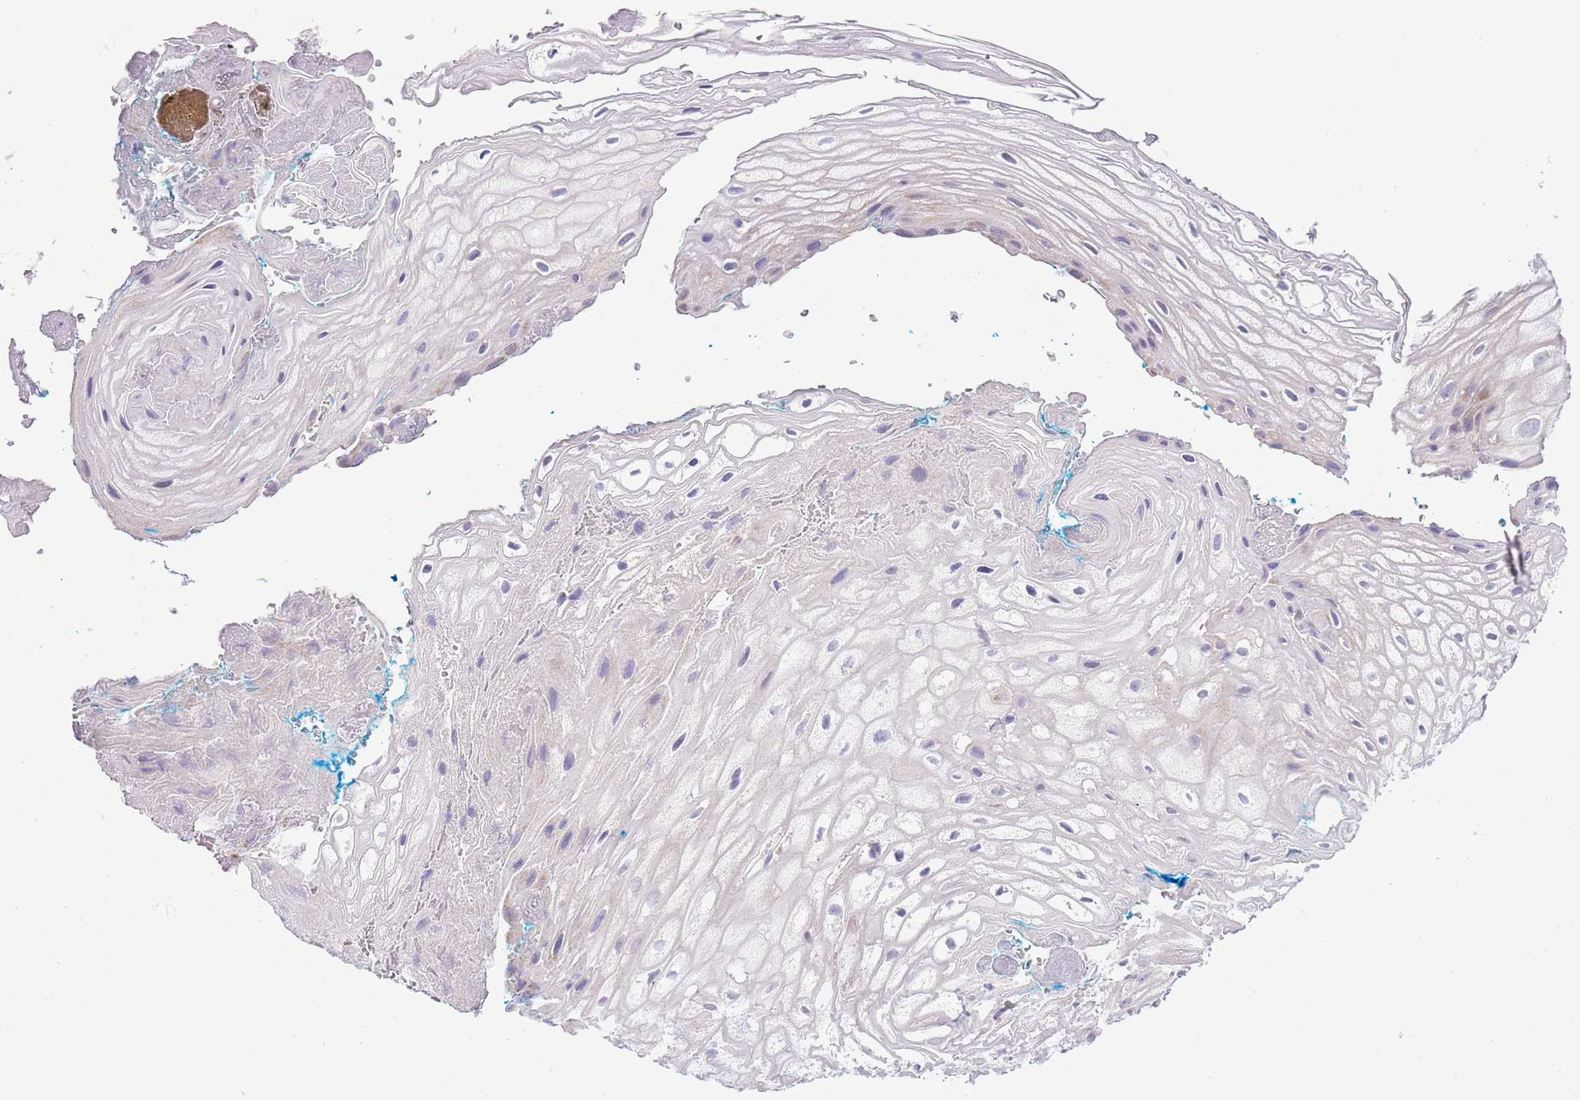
{"staining": {"intensity": "weak", "quantity": "<25%", "location": "cytoplasmic/membranous"}, "tissue": "vagina", "cell_type": "Squamous epithelial cells", "image_type": "normal", "snomed": [{"axis": "morphology", "description": "Normal tissue, NOS"}, {"axis": "morphology", "description": "Adenocarcinoma, NOS"}, {"axis": "topography", "description": "Rectum"}, {"axis": "topography", "description": "Vagina"}], "caption": "Immunohistochemistry (IHC) photomicrograph of benign vagina: vagina stained with DAB shows no significant protein expression in squamous epithelial cells. Brightfield microscopy of IHC stained with DAB (brown) and hematoxylin (blue), captured at high magnification.", "gene": "OAZ2", "patient": {"sex": "female", "age": 71}}